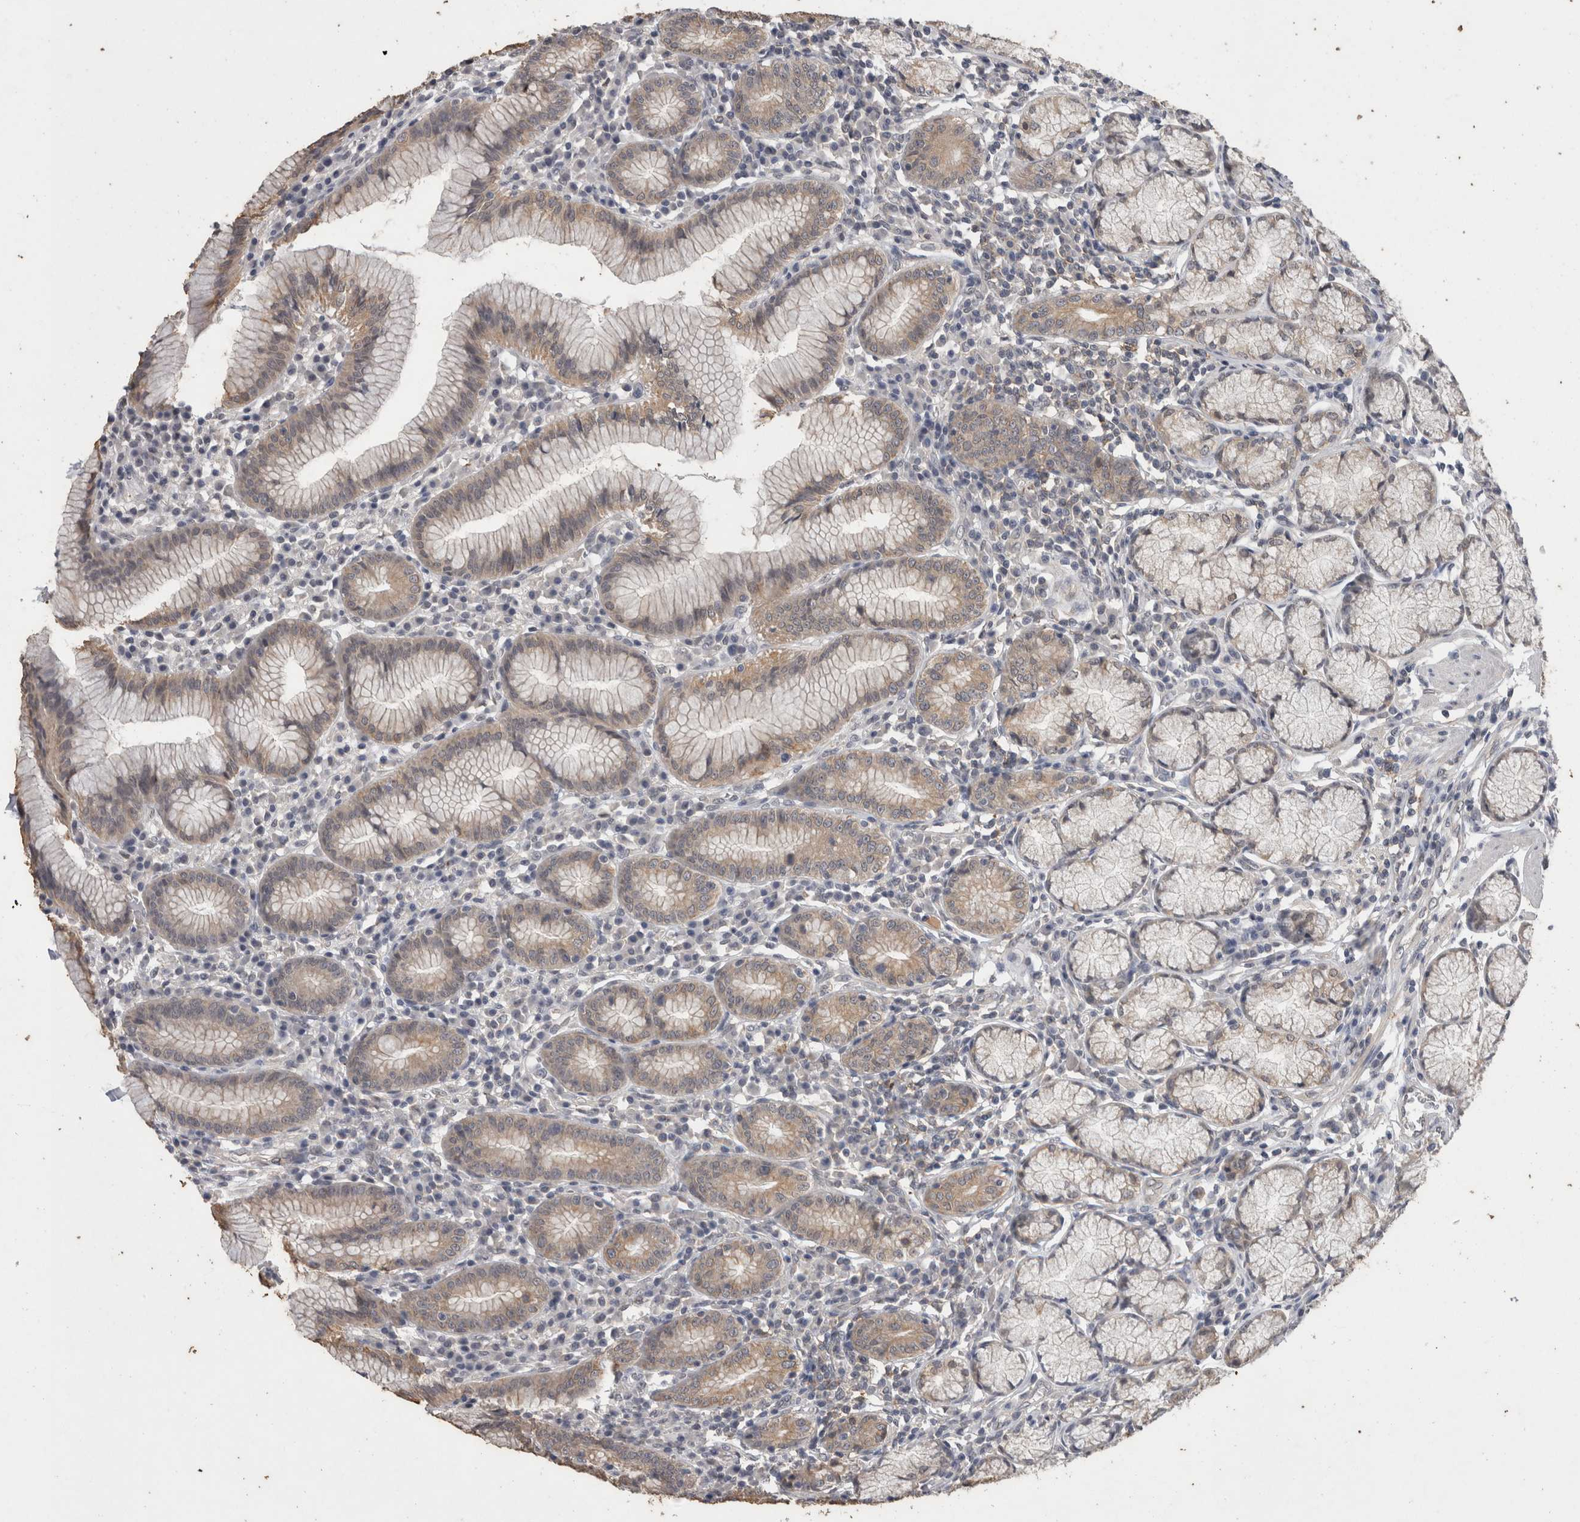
{"staining": {"intensity": "moderate", "quantity": ">75%", "location": "cytoplasmic/membranous,nuclear"}, "tissue": "stomach", "cell_type": "Glandular cells", "image_type": "normal", "snomed": [{"axis": "morphology", "description": "Normal tissue, NOS"}, {"axis": "topography", "description": "Stomach"}], "caption": "Immunohistochemistry (IHC) (DAB) staining of unremarkable stomach demonstrates moderate cytoplasmic/membranous,nuclear protein positivity in approximately >75% of glandular cells.", "gene": "FHOD3", "patient": {"sex": "male", "age": 55}}